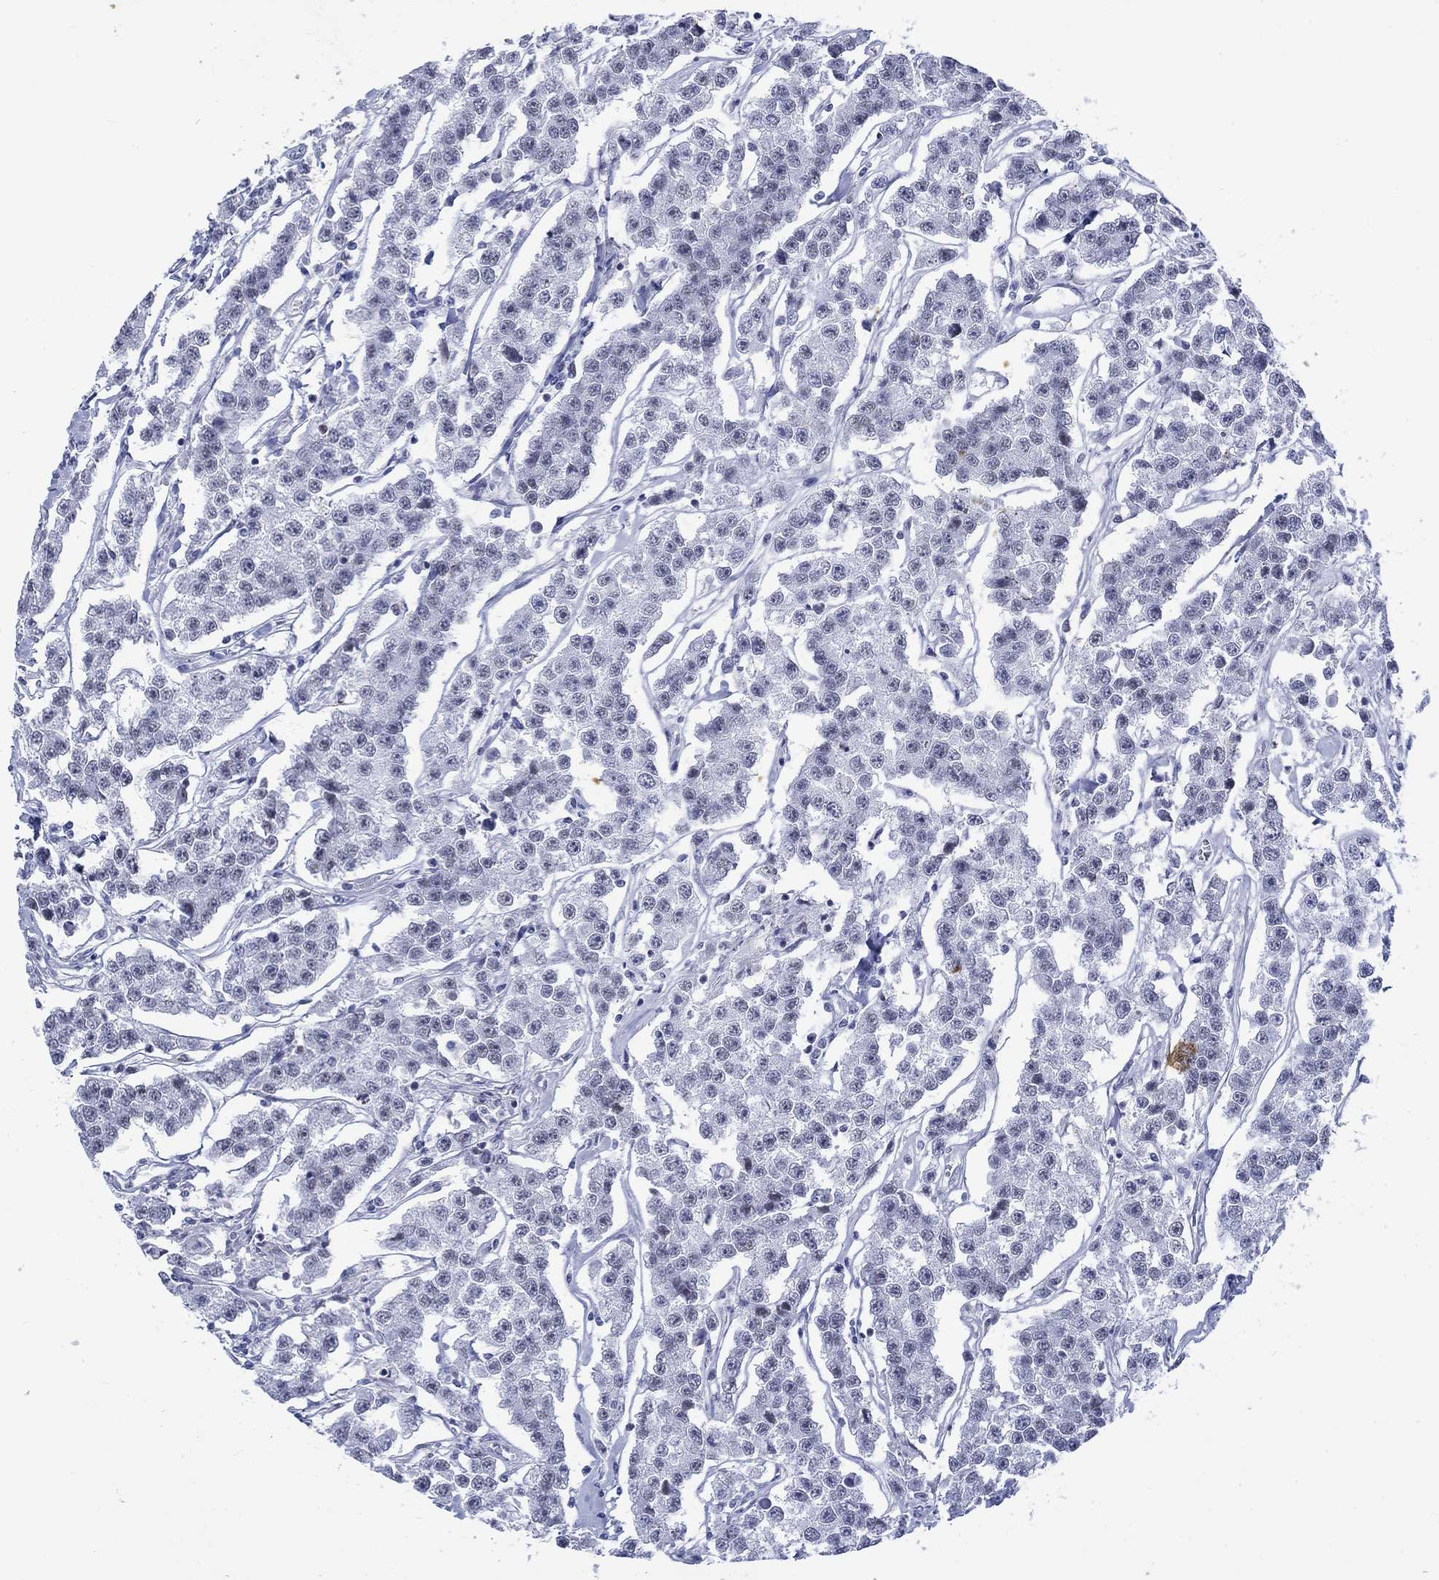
{"staining": {"intensity": "negative", "quantity": "none", "location": "none"}, "tissue": "testis cancer", "cell_type": "Tumor cells", "image_type": "cancer", "snomed": [{"axis": "morphology", "description": "Seminoma, NOS"}, {"axis": "topography", "description": "Testis"}], "caption": "Immunohistochemical staining of human testis cancer (seminoma) reveals no significant expression in tumor cells.", "gene": "KRT76", "patient": {"sex": "male", "age": 59}}